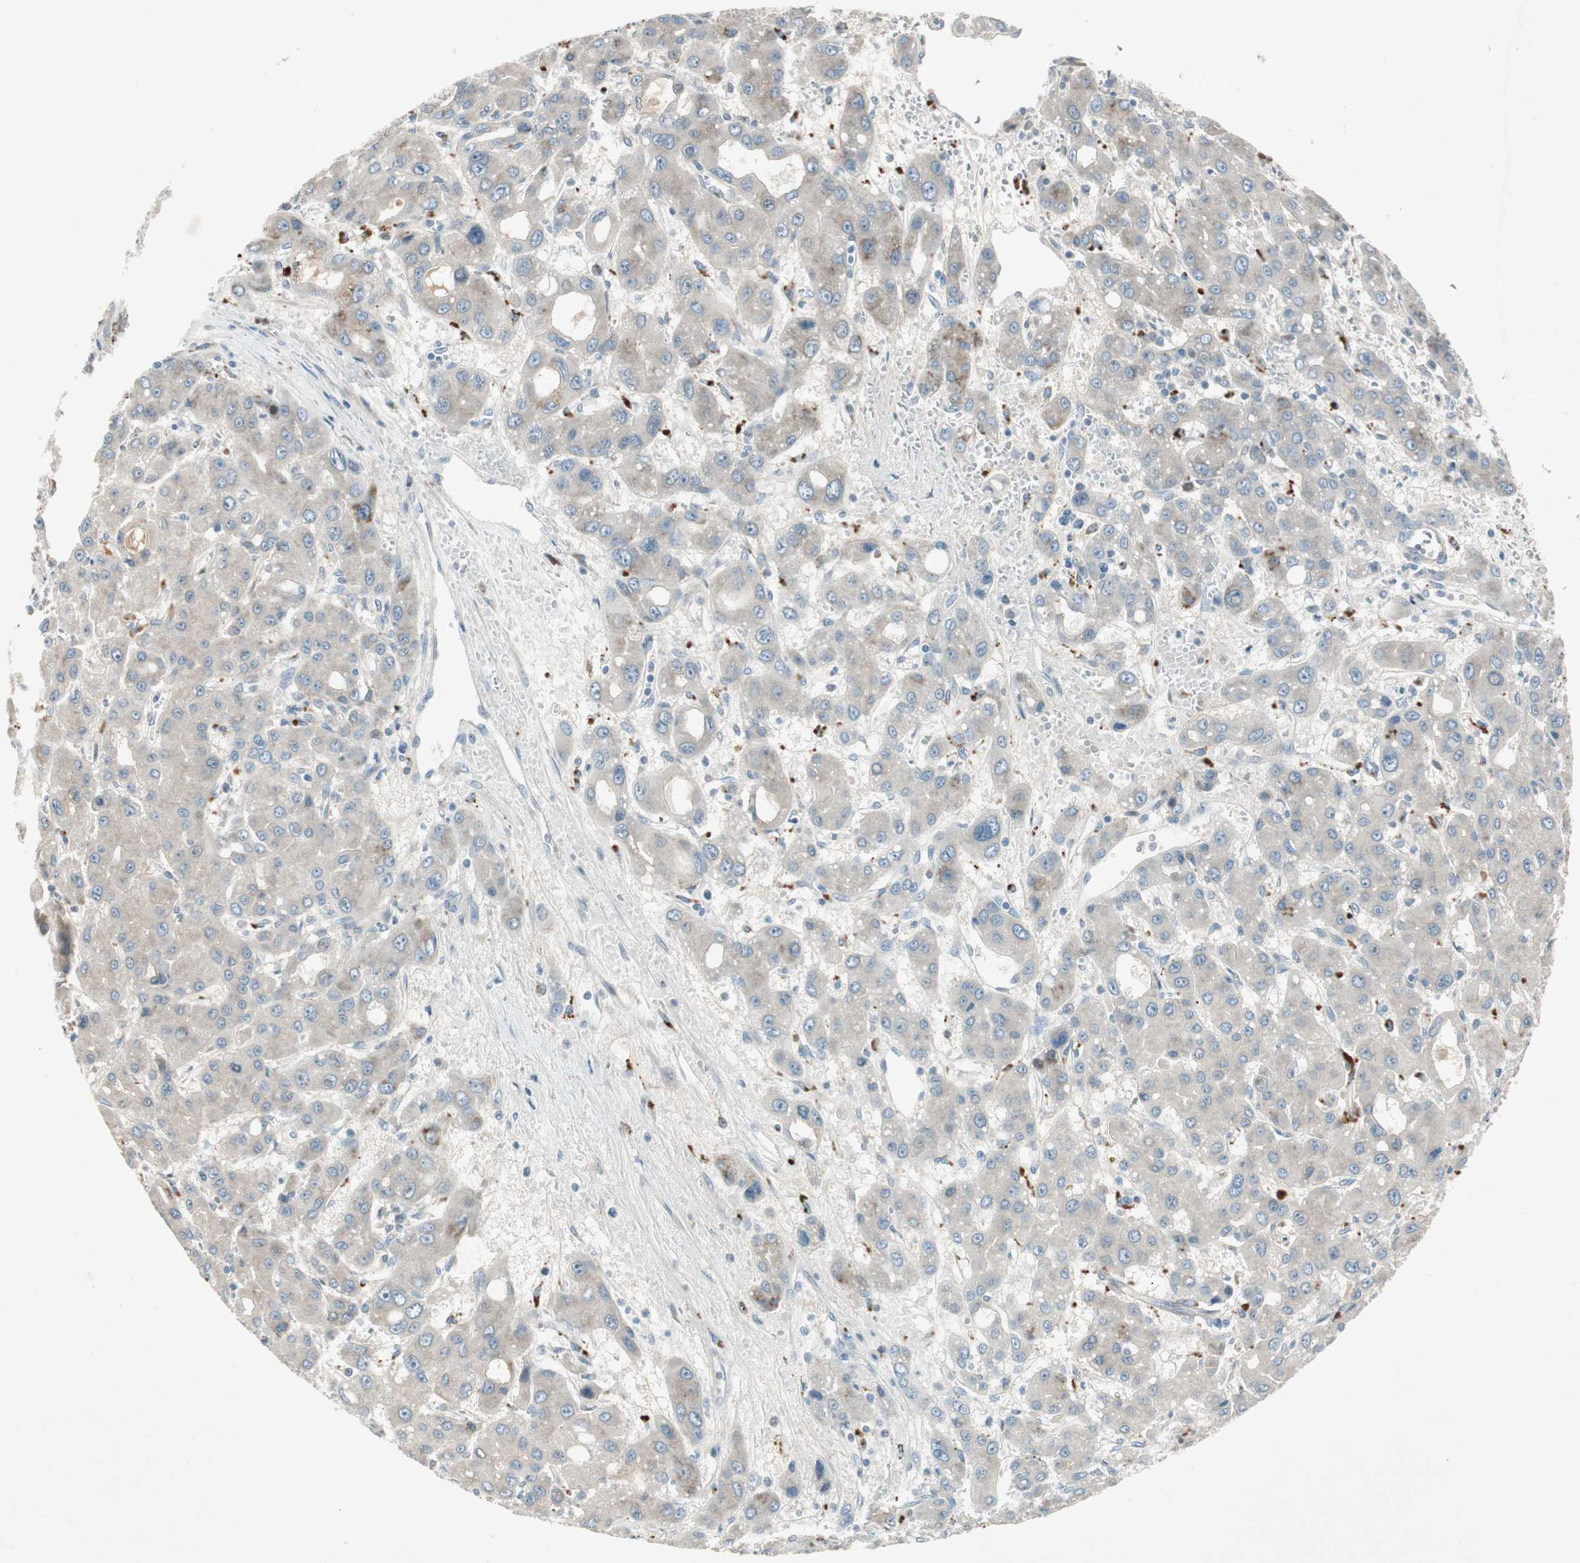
{"staining": {"intensity": "weak", "quantity": "<25%", "location": "cytoplasmic/membranous"}, "tissue": "liver cancer", "cell_type": "Tumor cells", "image_type": "cancer", "snomed": [{"axis": "morphology", "description": "Carcinoma, Hepatocellular, NOS"}, {"axis": "topography", "description": "Liver"}], "caption": "A high-resolution image shows immunohistochemistry (IHC) staining of liver cancer (hepatocellular carcinoma), which reveals no significant staining in tumor cells.", "gene": "APOO", "patient": {"sex": "male", "age": 55}}